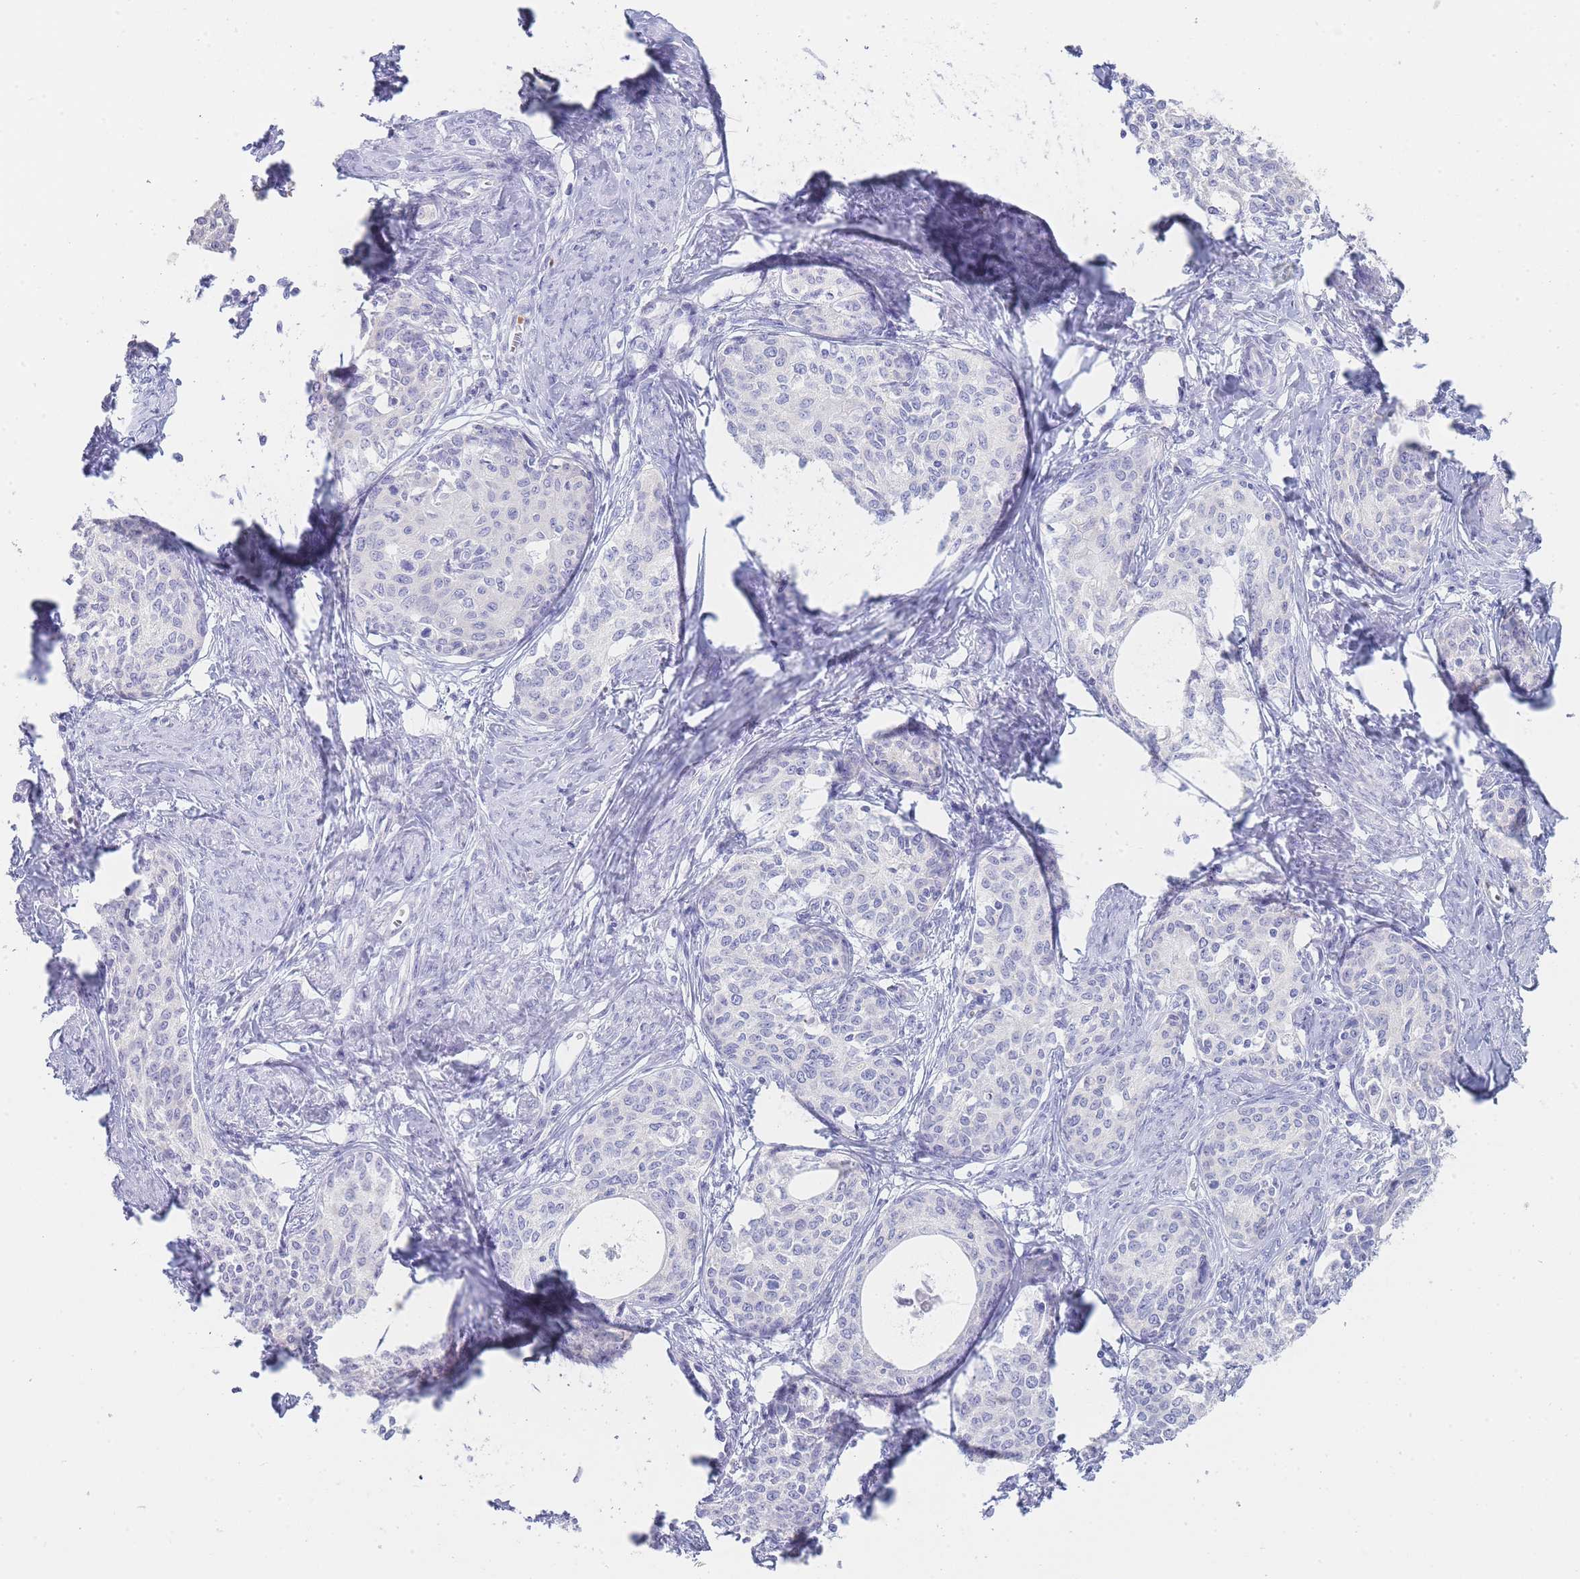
{"staining": {"intensity": "negative", "quantity": "none", "location": "none"}, "tissue": "cervical cancer", "cell_type": "Tumor cells", "image_type": "cancer", "snomed": [{"axis": "morphology", "description": "Squamous cell carcinoma, NOS"}, {"axis": "morphology", "description": "Adenocarcinoma, NOS"}, {"axis": "topography", "description": "Cervix"}], "caption": "Immunohistochemistry micrograph of neoplastic tissue: human cervical cancer (squamous cell carcinoma) stained with DAB (3,3'-diaminobenzidine) displays no significant protein expression in tumor cells.", "gene": "HBG2", "patient": {"sex": "female", "age": 52}}